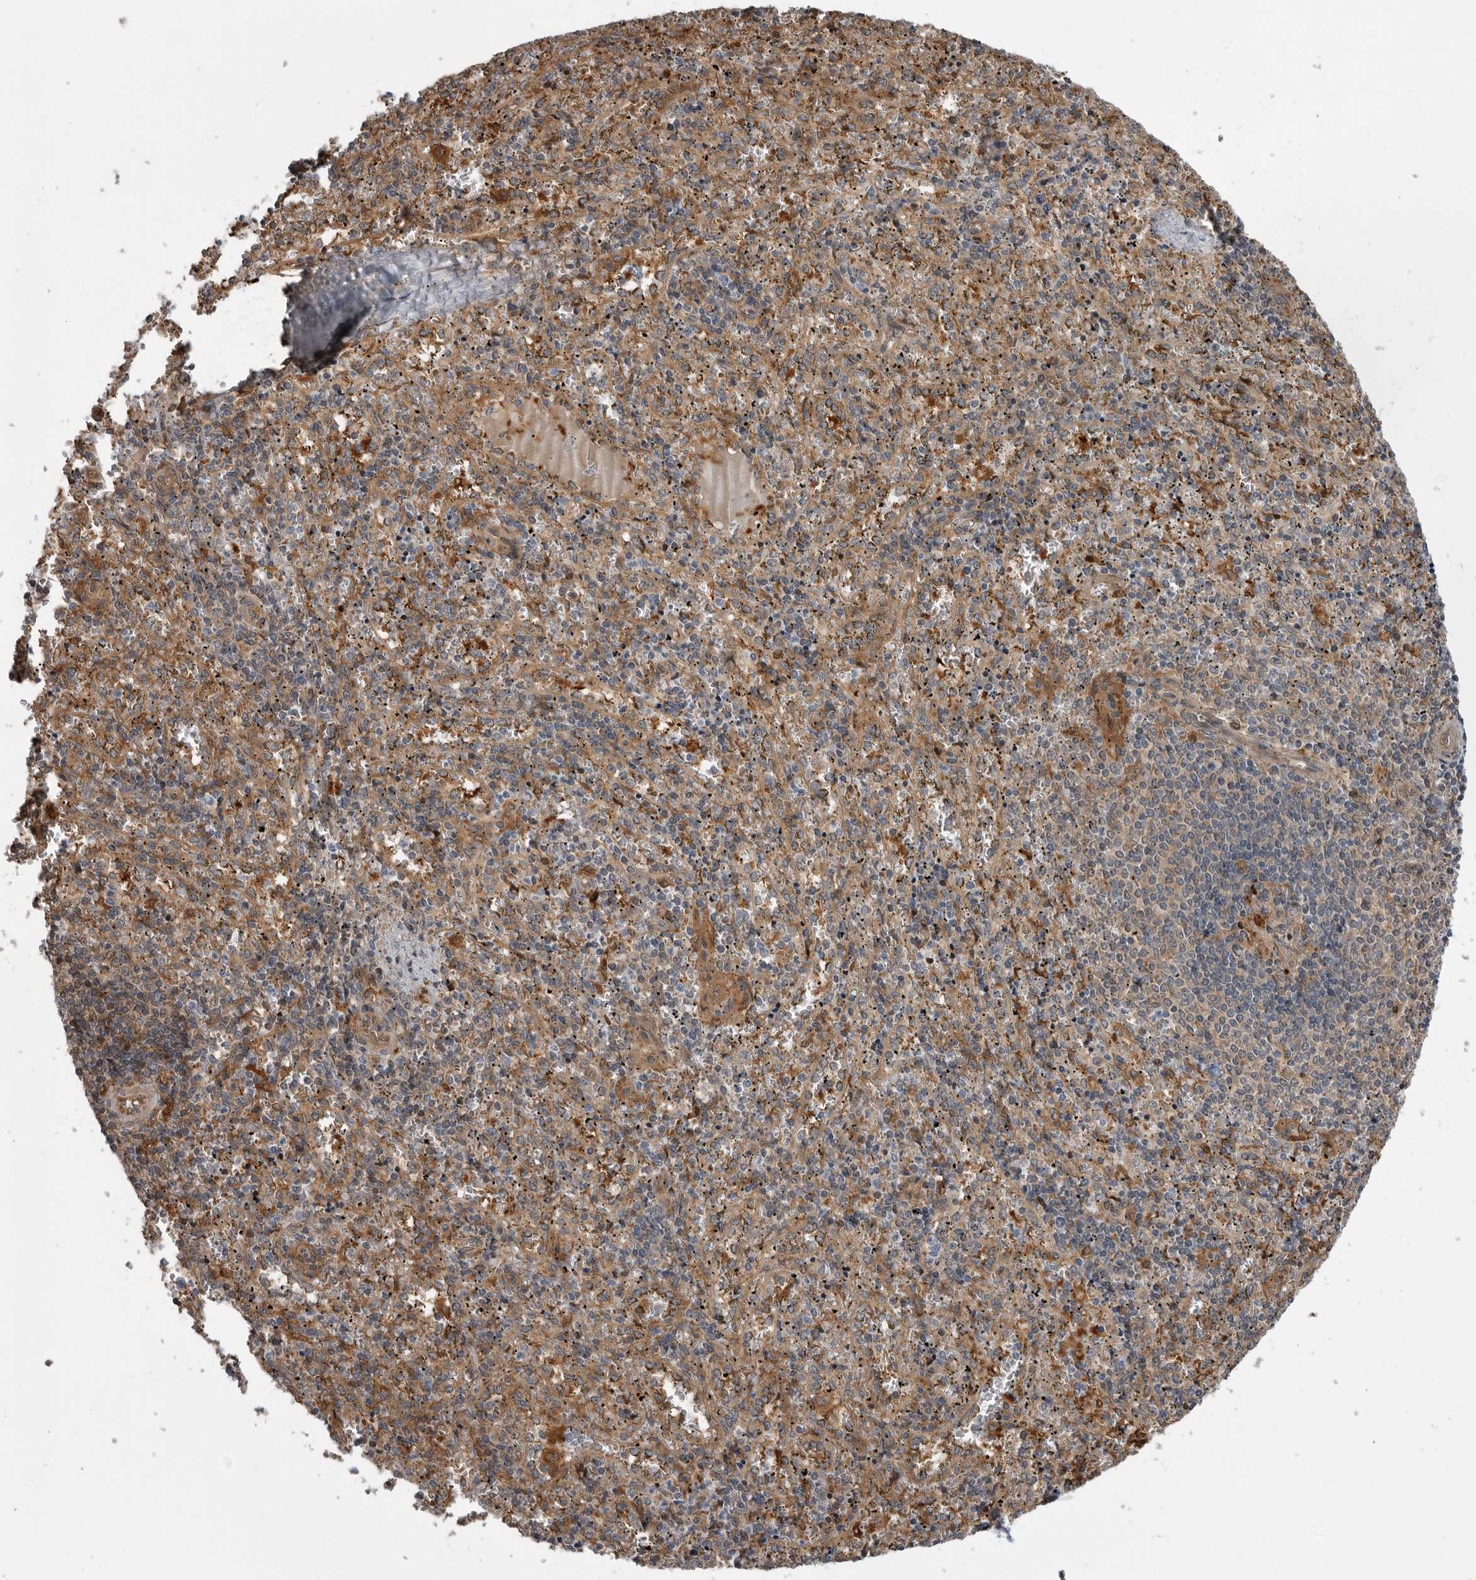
{"staining": {"intensity": "moderate", "quantity": "<25%", "location": "cytoplasmic/membranous"}, "tissue": "spleen", "cell_type": "Cells in red pulp", "image_type": "normal", "snomed": [{"axis": "morphology", "description": "Normal tissue, NOS"}, {"axis": "topography", "description": "Spleen"}], "caption": "Cells in red pulp display low levels of moderate cytoplasmic/membranous staining in about <25% of cells in normal human spleen.", "gene": "RAB3GAP2", "patient": {"sex": "male", "age": 11}}